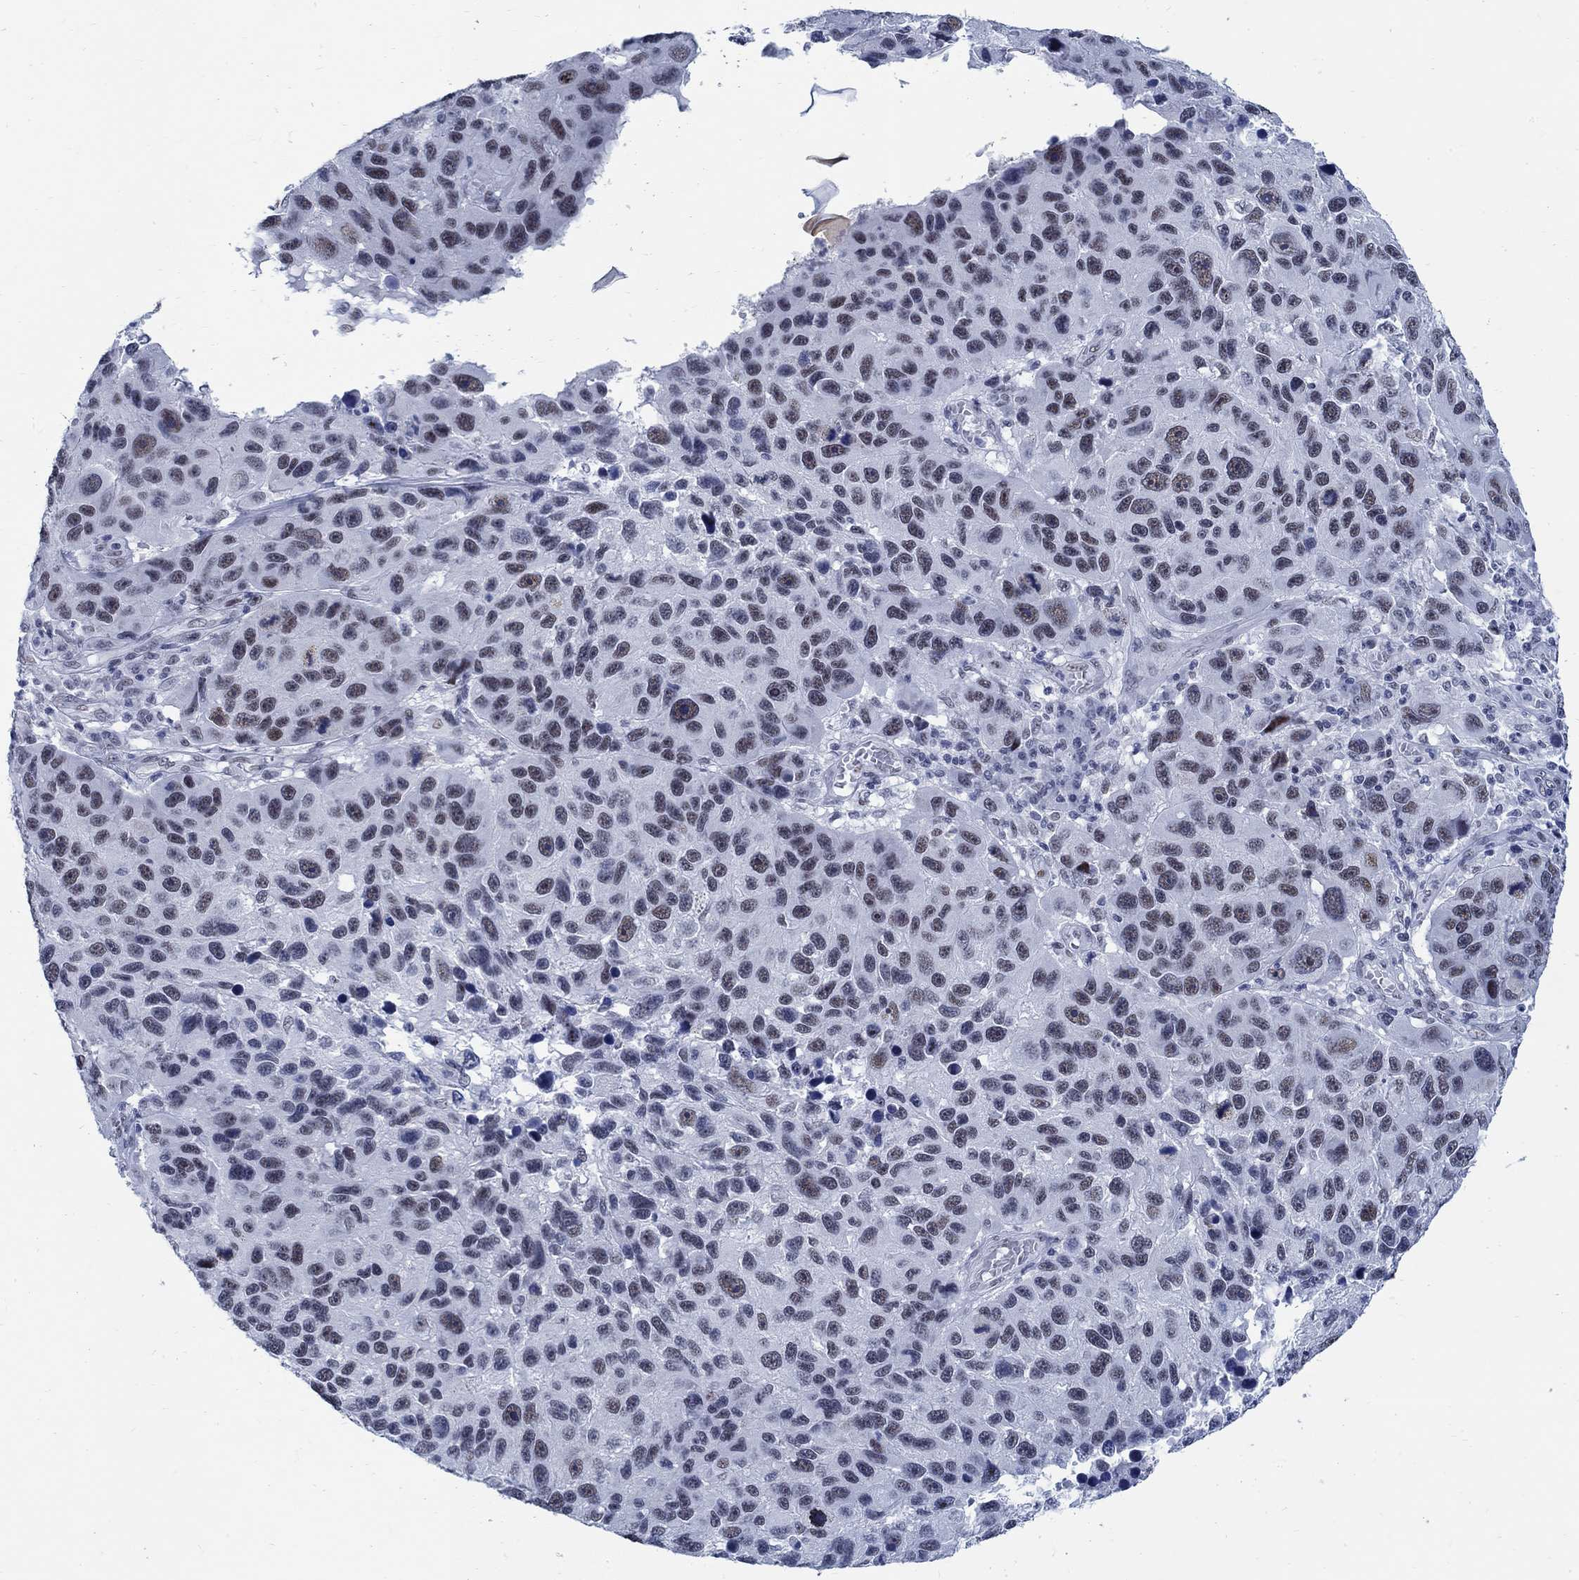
{"staining": {"intensity": "weak", "quantity": "25%-75%", "location": "nuclear"}, "tissue": "melanoma", "cell_type": "Tumor cells", "image_type": "cancer", "snomed": [{"axis": "morphology", "description": "Malignant melanoma, NOS"}, {"axis": "topography", "description": "Skin"}], "caption": "Melanoma stained with DAB immunohistochemistry reveals low levels of weak nuclear expression in about 25%-75% of tumor cells.", "gene": "DLK1", "patient": {"sex": "male", "age": 53}}